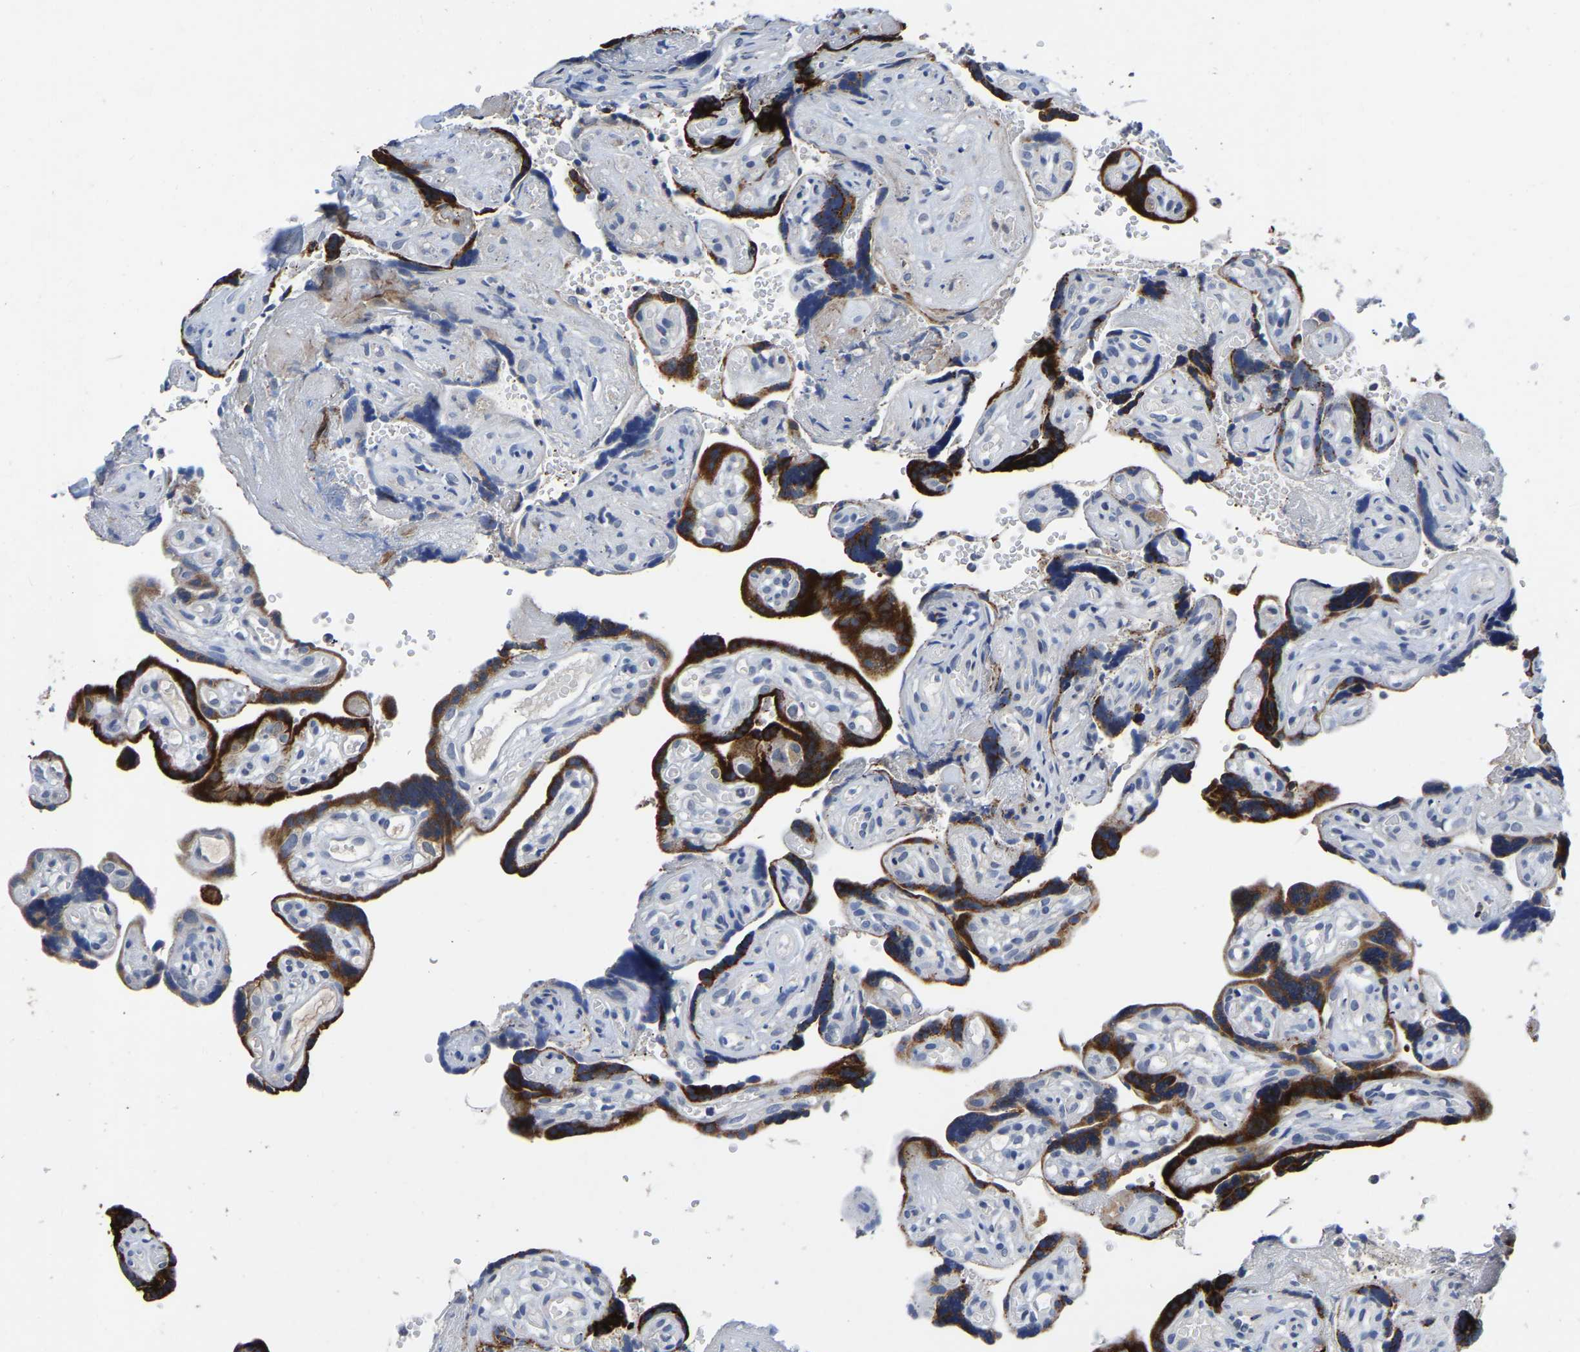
{"staining": {"intensity": "strong", "quantity": "25%-75%", "location": "cytoplasmic/membranous"}, "tissue": "placenta", "cell_type": "Trophoblastic cells", "image_type": "normal", "snomed": [{"axis": "morphology", "description": "Normal tissue, NOS"}, {"axis": "topography", "description": "Placenta"}], "caption": "Protein expression analysis of normal human placenta reveals strong cytoplasmic/membranous positivity in approximately 25%-75% of trophoblastic cells. (DAB (3,3'-diaminobenzidine) = brown stain, brightfield microscopy at high magnification).", "gene": "FGD5", "patient": {"sex": "female", "age": 30}}